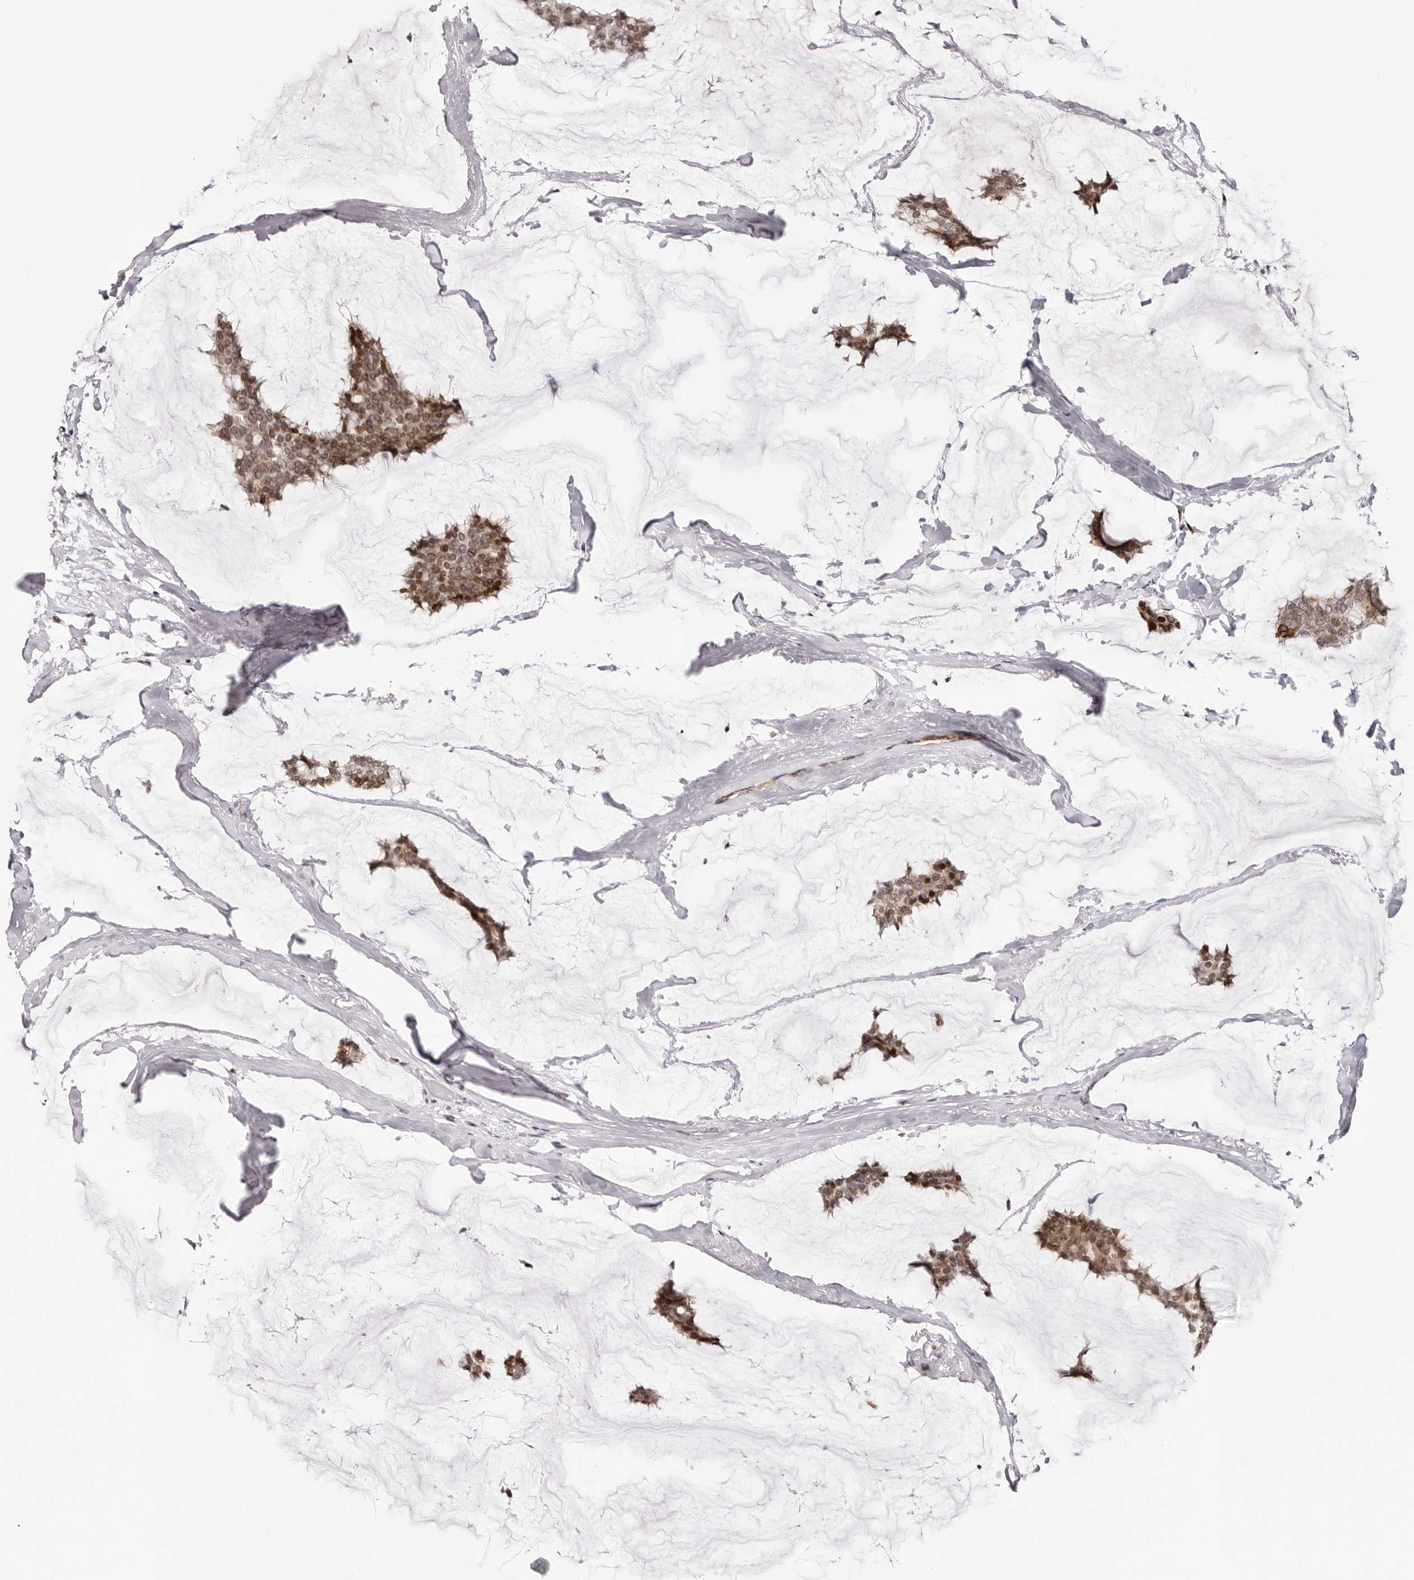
{"staining": {"intensity": "moderate", "quantity": ">75%", "location": "cytoplasmic/membranous,nuclear"}, "tissue": "breast cancer", "cell_type": "Tumor cells", "image_type": "cancer", "snomed": [{"axis": "morphology", "description": "Duct carcinoma"}, {"axis": "topography", "description": "Breast"}], "caption": "Immunohistochemical staining of human breast cancer (invasive ductal carcinoma) exhibits medium levels of moderate cytoplasmic/membranous and nuclear positivity in about >75% of tumor cells.", "gene": "NUP153", "patient": {"sex": "female", "age": 93}}